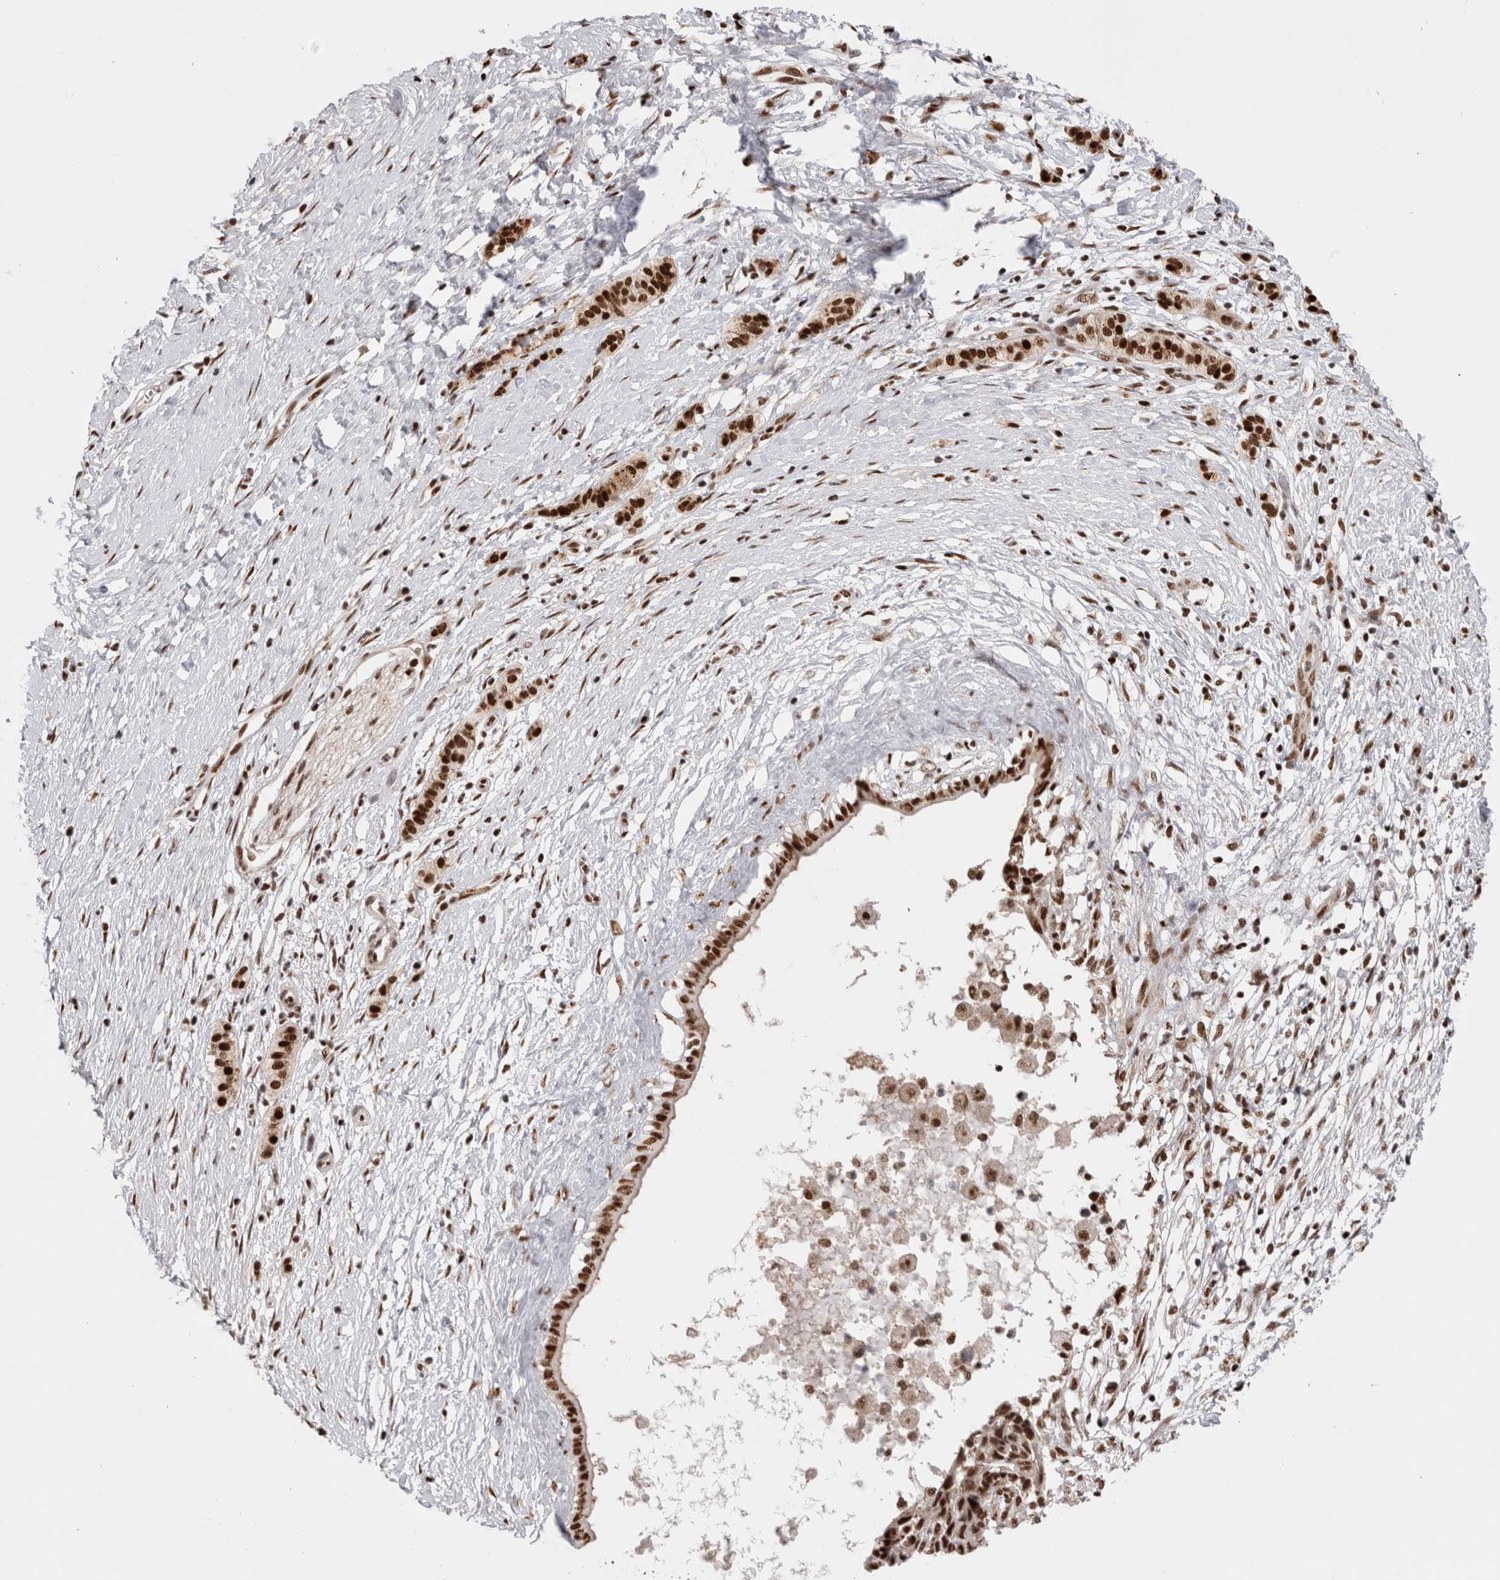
{"staining": {"intensity": "strong", "quantity": ">75%", "location": "nuclear"}, "tissue": "pancreatic cancer", "cell_type": "Tumor cells", "image_type": "cancer", "snomed": [{"axis": "morphology", "description": "Adenocarcinoma, NOS"}, {"axis": "topography", "description": "Pancreas"}], "caption": "Pancreatic cancer stained for a protein reveals strong nuclear positivity in tumor cells.", "gene": "EYA2", "patient": {"sex": "male", "age": 50}}